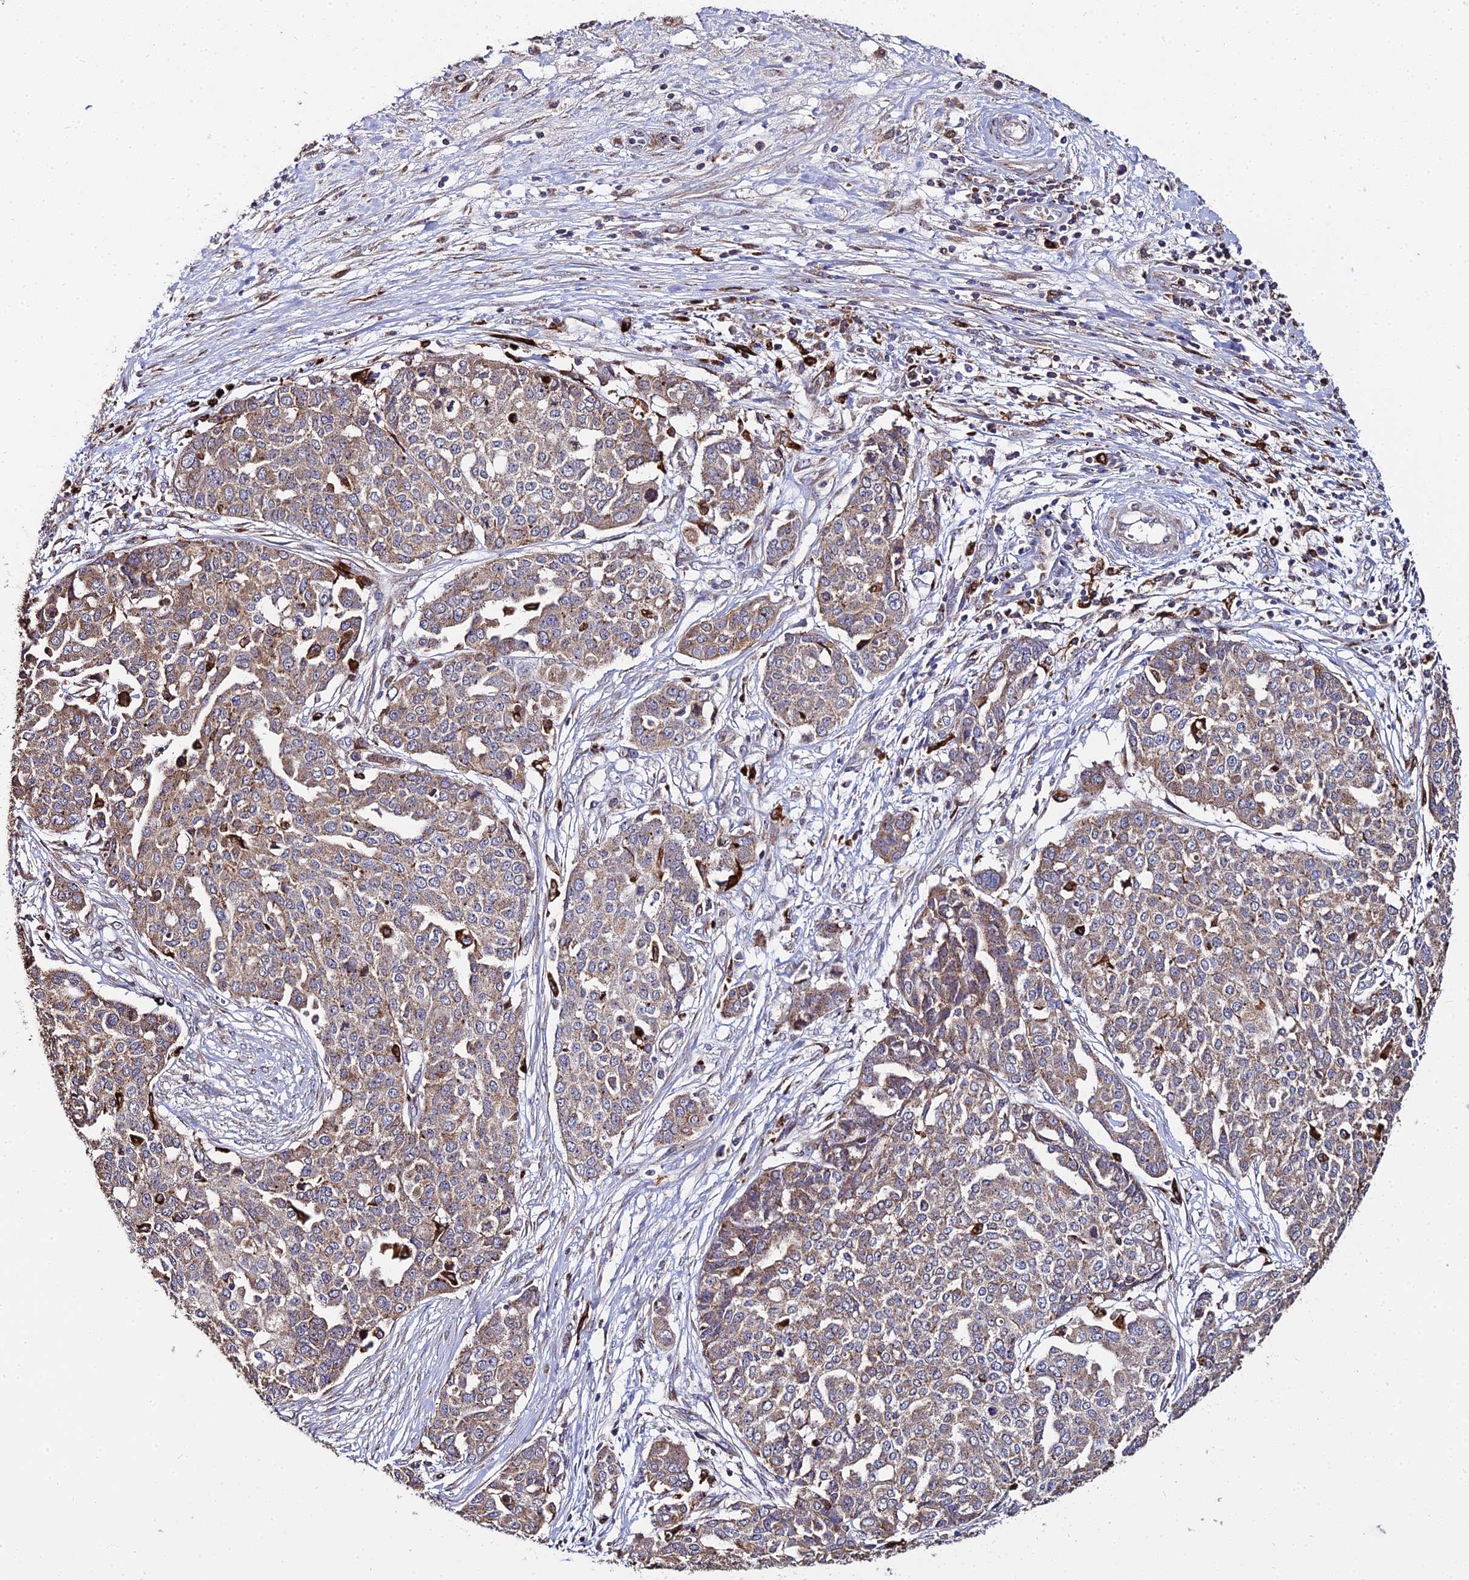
{"staining": {"intensity": "moderate", "quantity": ">75%", "location": "cytoplasmic/membranous"}, "tissue": "ovarian cancer", "cell_type": "Tumor cells", "image_type": "cancer", "snomed": [{"axis": "morphology", "description": "Cystadenocarcinoma, serous, NOS"}, {"axis": "topography", "description": "Soft tissue"}, {"axis": "topography", "description": "Ovary"}], "caption": "Serous cystadenocarcinoma (ovarian) stained with a brown dye displays moderate cytoplasmic/membranous positive positivity in approximately >75% of tumor cells.", "gene": "PEX19", "patient": {"sex": "female", "age": 57}}